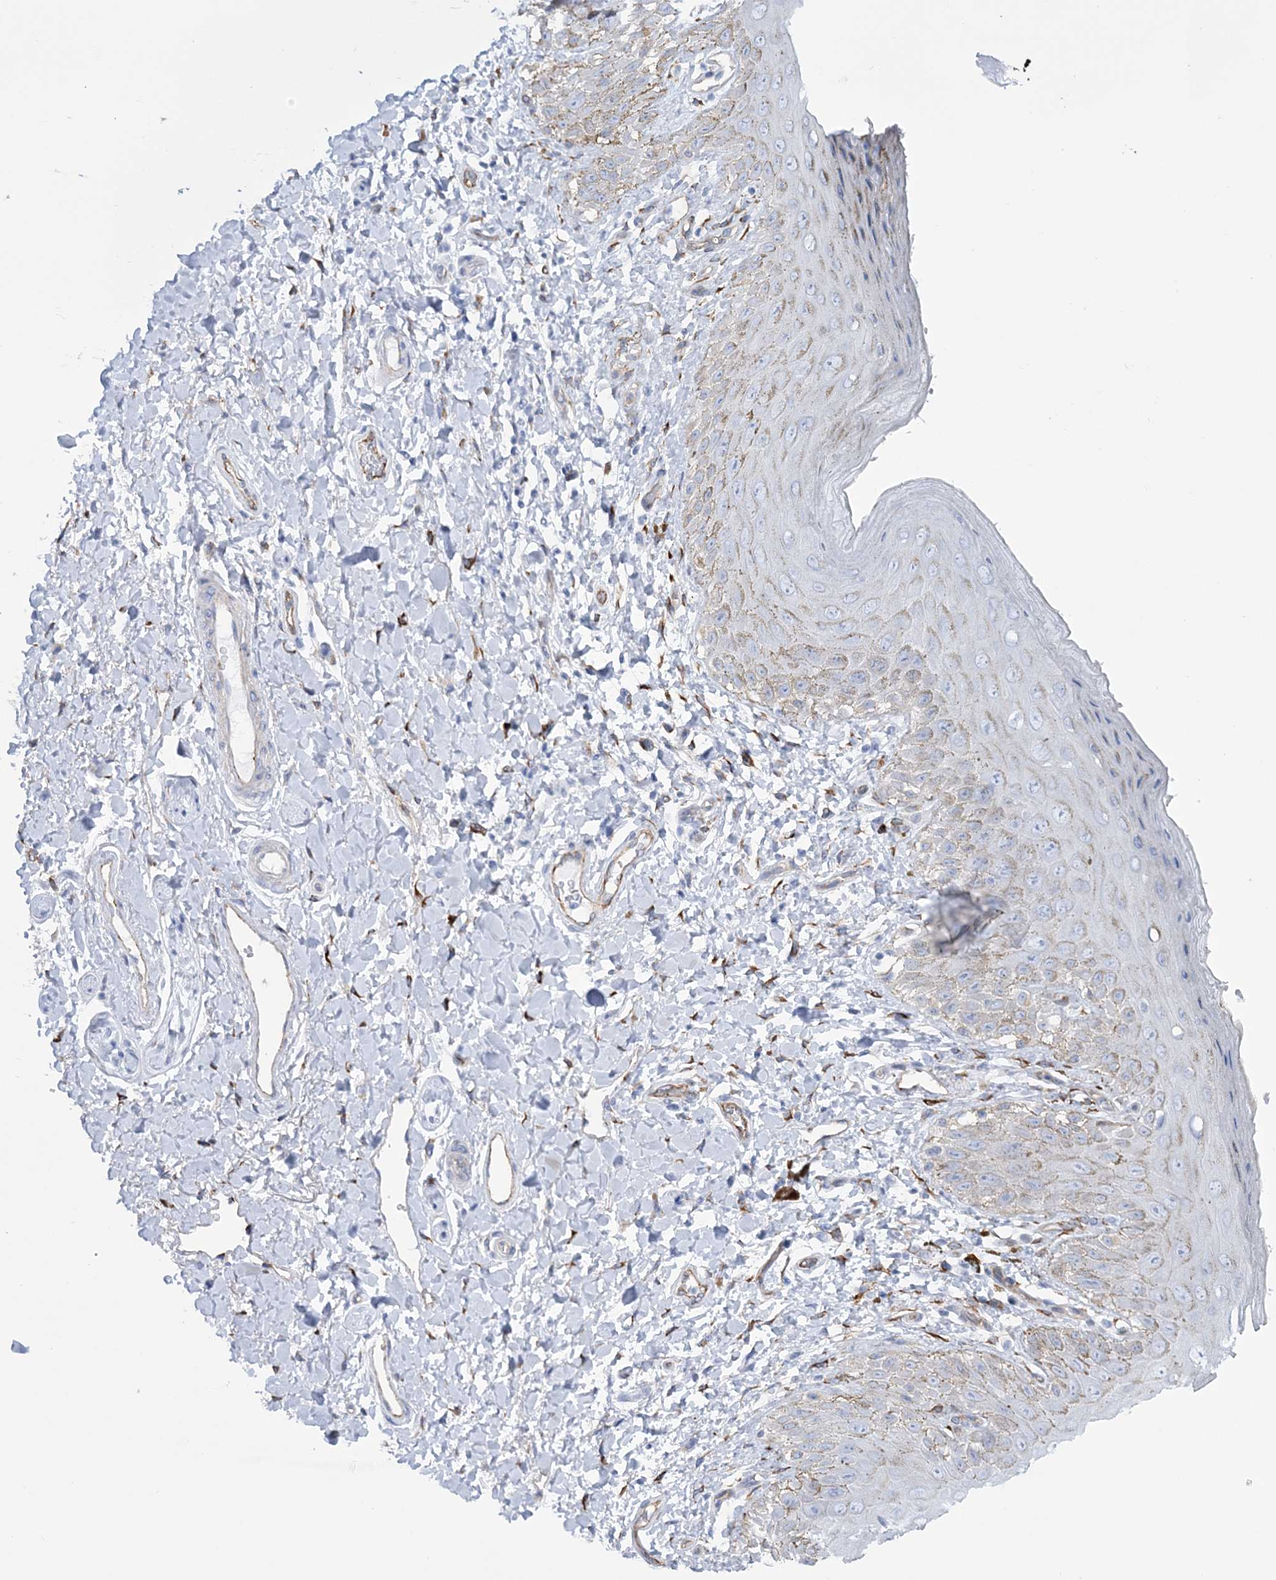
{"staining": {"intensity": "weak", "quantity": "25%-75%", "location": "cytoplasmic/membranous"}, "tissue": "skin", "cell_type": "Epidermal cells", "image_type": "normal", "snomed": [{"axis": "morphology", "description": "Normal tissue, NOS"}, {"axis": "topography", "description": "Anal"}], "caption": "Immunohistochemical staining of unremarkable human skin reveals weak cytoplasmic/membranous protein staining in about 25%-75% of epidermal cells.", "gene": "RAB11FIP5", "patient": {"sex": "male", "age": 44}}